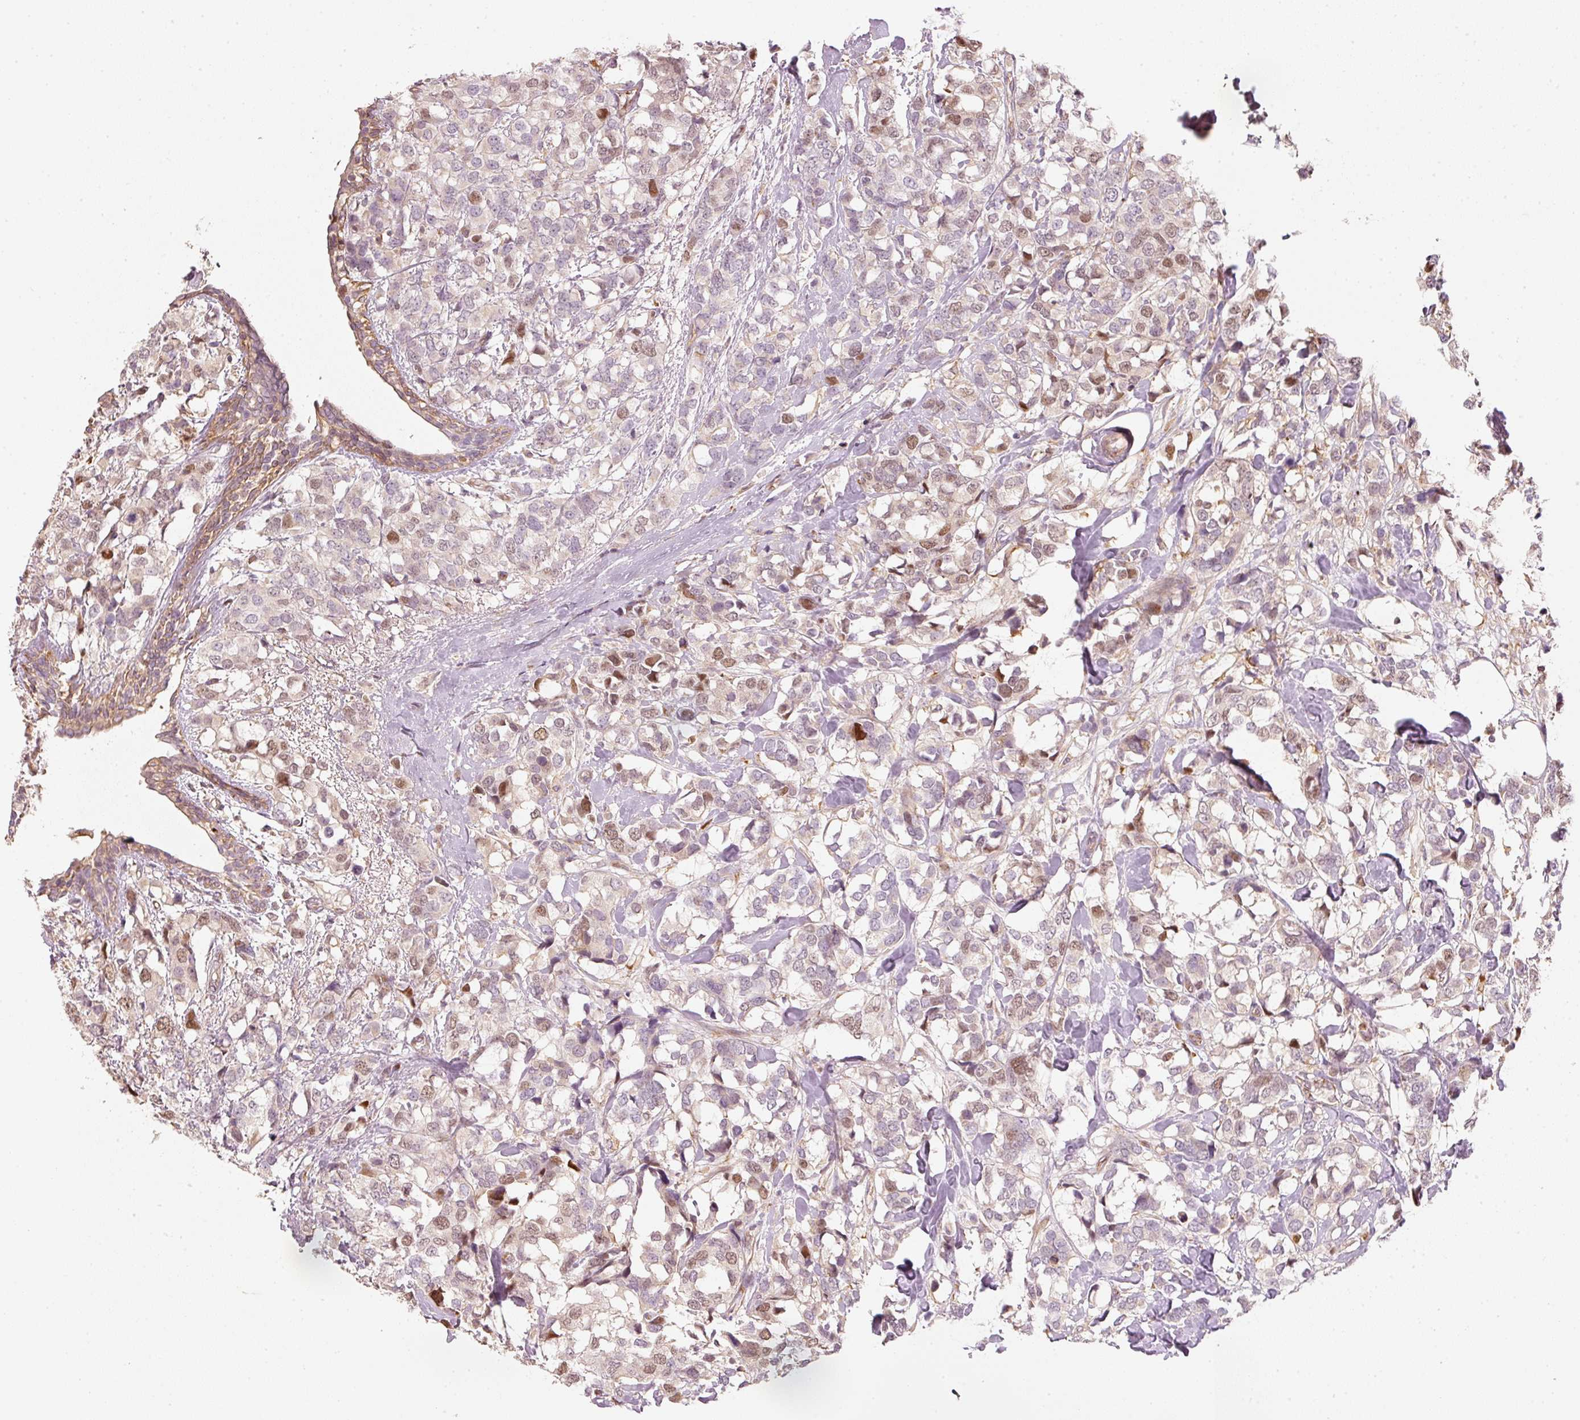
{"staining": {"intensity": "moderate", "quantity": "25%-75%", "location": "nuclear"}, "tissue": "breast cancer", "cell_type": "Tumor cells", "image_type": "cancer", "snomed": [{"axis": "morphology", "description": "Lobular carcinoma"}, {"axis": "topography", "description": "Breast"}], "caption": "Protein expression analysis of human breast cancer (lobular carcinoma) reveals moderate nuclear positivity in about 25%-75% of tumor cells.", "gene": "TREX2", "patient": {"sex": "female", "age": 59}}